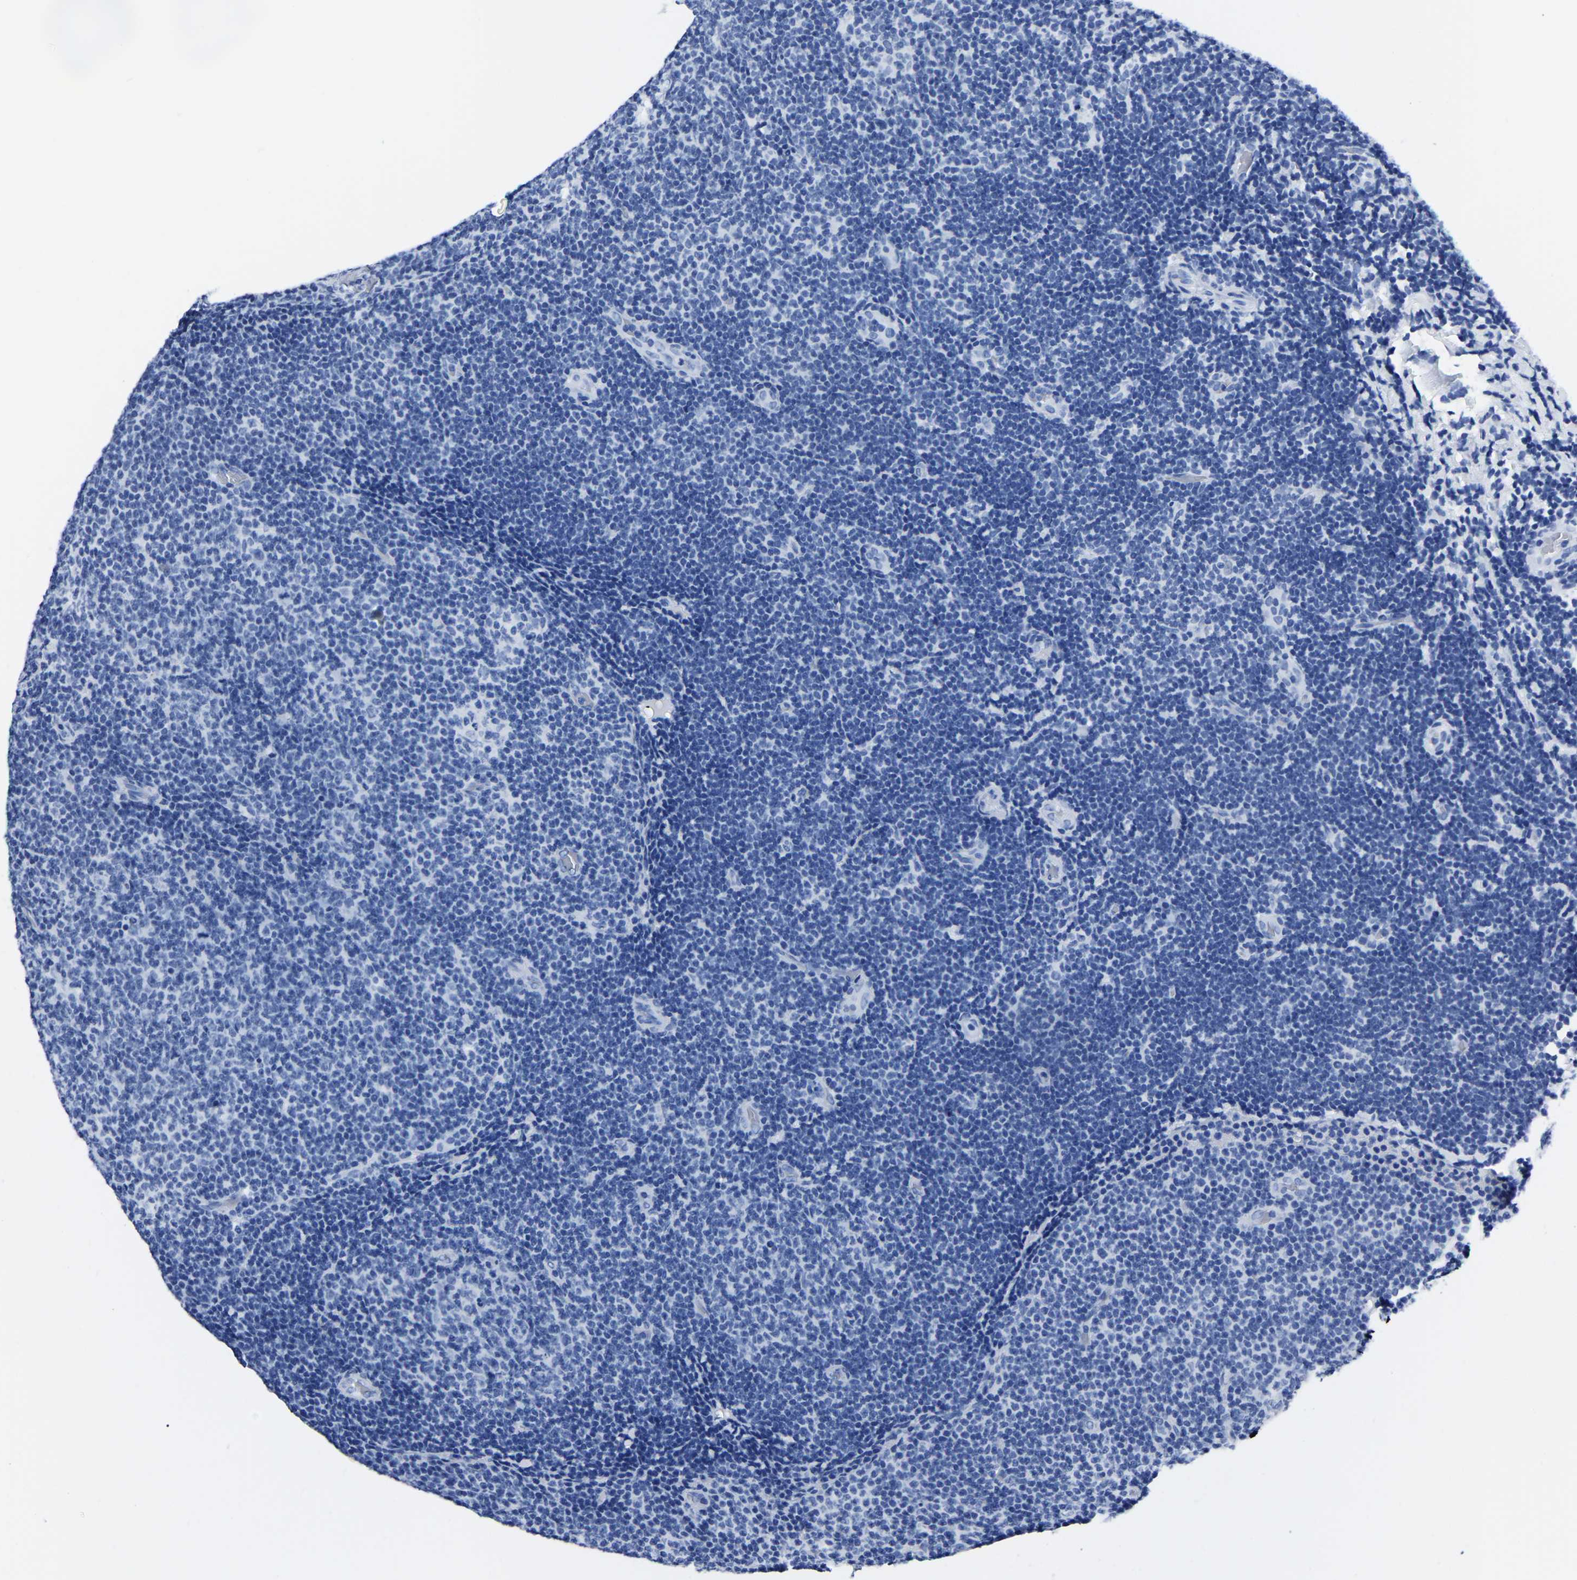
{"staining": {"intensity": "negative", "quantity": "none", "location": "none"}, "tissue": "lymphoma", "cell_type": "Tumor cells", "image_type": "cancer", "snomed": [{"axis": "morphology", "description": "Malignant lymphoma, non-Hodgkin's type, Low grade"}, {"axis": "topography", "description": "Lymph node"}], "caption": "Tumor cells are negative for protein expression in human lymphoma.", "gene": "IMPG2", "patient": {"sex": "male", "age": 83}}